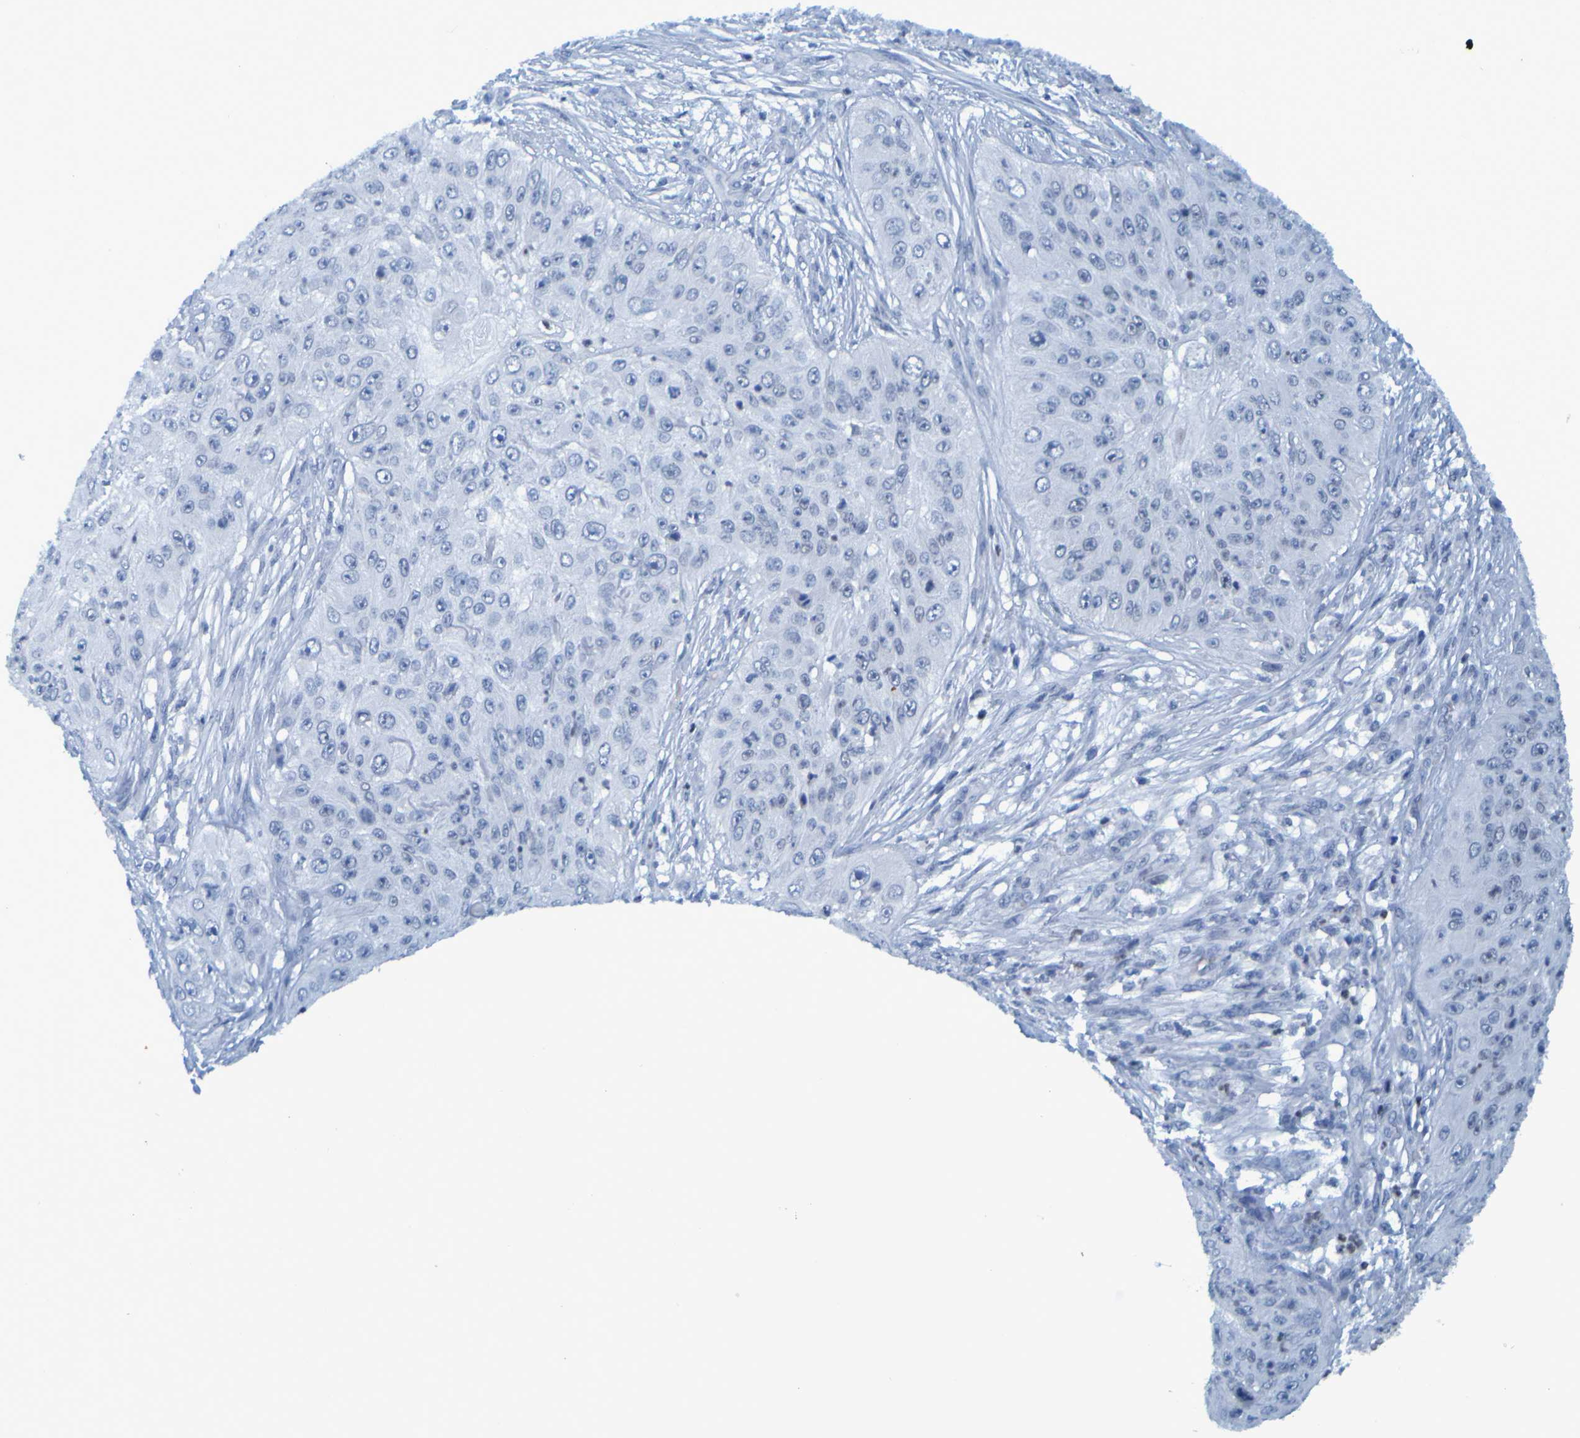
{"staining": {"intensity": "negative", "quantity": "none", "location": "none"}, "tissue": "skin cancer", "cell_type": "Tumor cells", "image_type": "cancer", "snomed": [{"axis": "morphology", "description": "Squamous cell carcinoma, NOS"}, {"axis": "topography", "description": "Skin"}], "caption": "The micrograph exhibits no significant positivity in tumor cells of squamous cell carcinoma (skin). (IHC, brightfield microscopy, high magnification).", "gene": "USP36", "patient": {"sex": "female", "age": 80}}